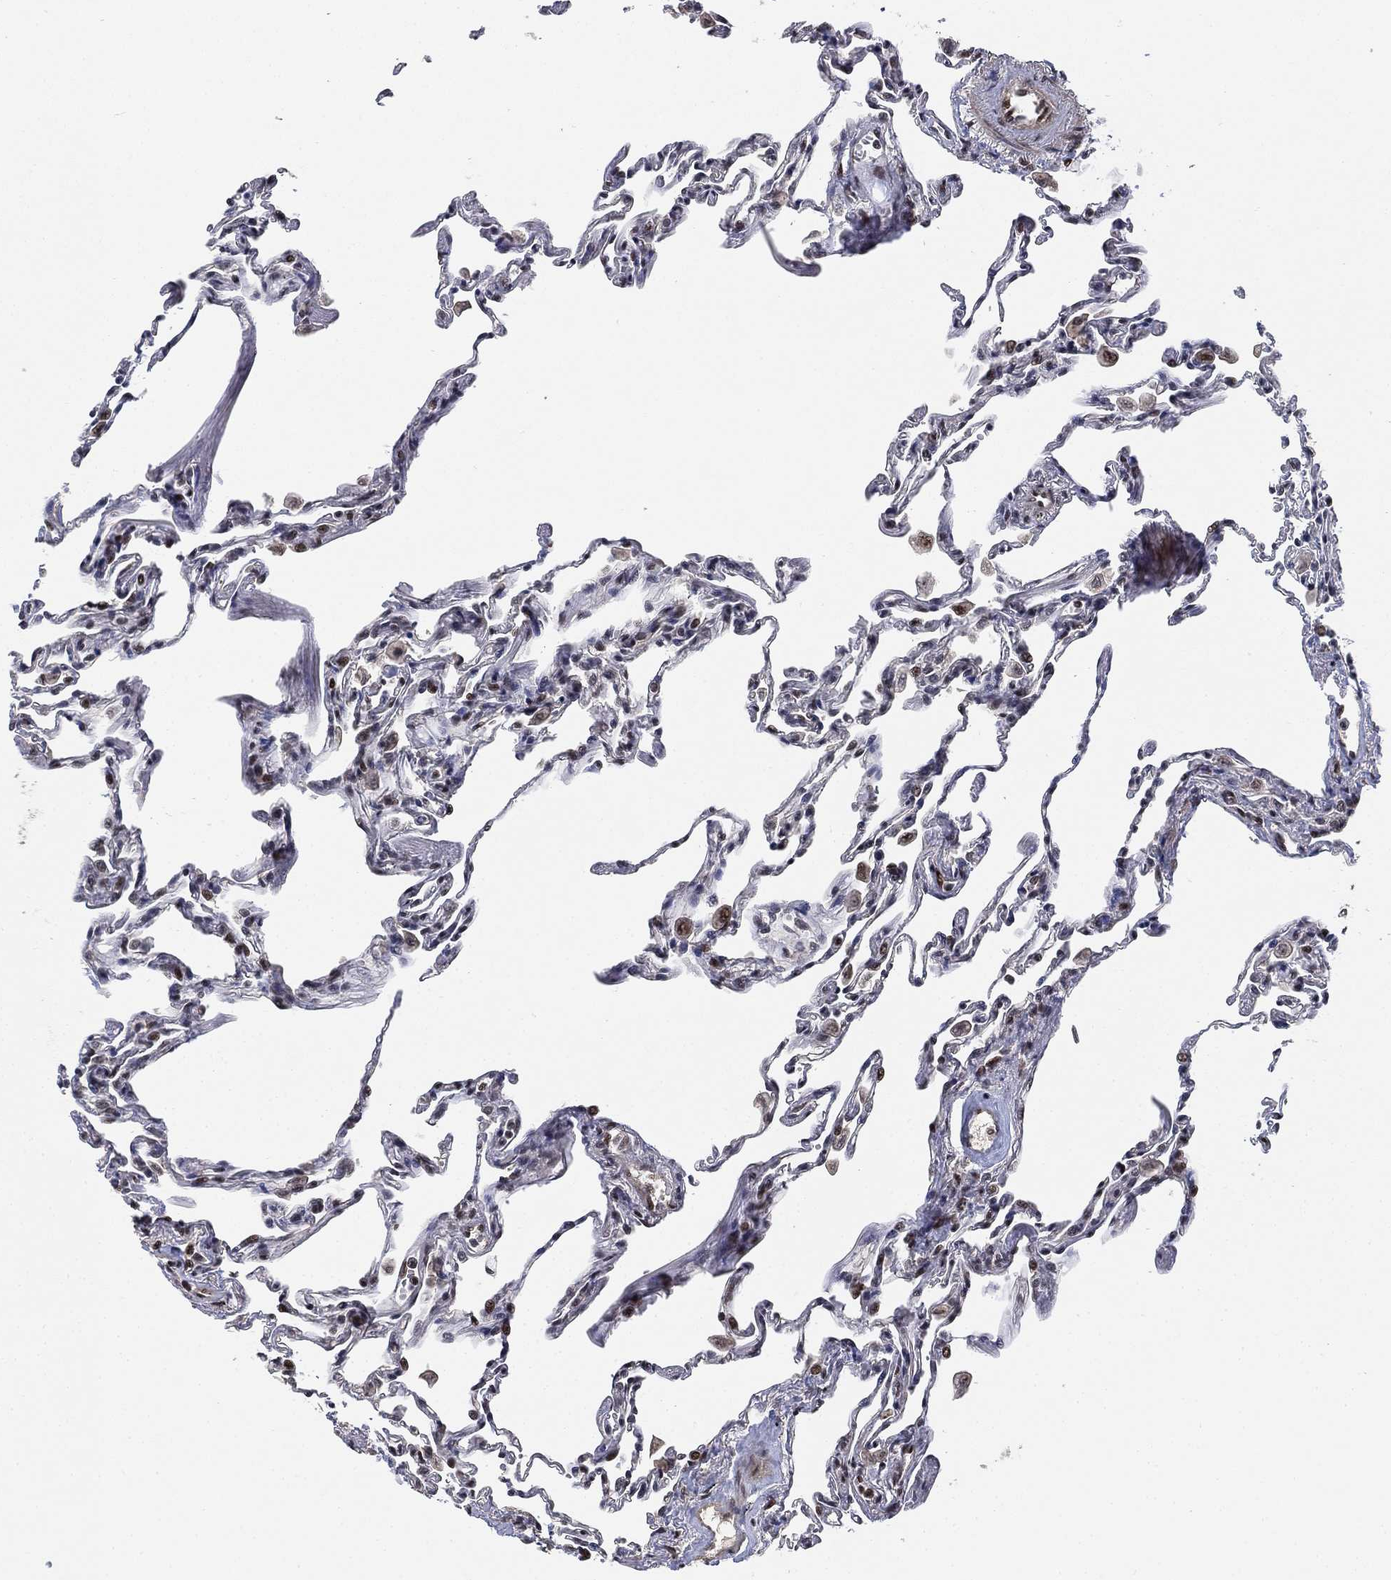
{"staining": {"intensity": "strong", "quantity": "25%-75%", "location": "nuclear"}, "tissue": "lung", "cell_type": "Alveolar cells", "image_type": "normal", "snomed": [{"axis": "morphology", "description": "Normal tissue, NOS"}, {"axis": "topography", "description": "Lung"}], "caption": "Immunohistochemistry (IHC) histopathology image of unremarkable human lung stained for a protein (brown), which exhibits high levels of strong nuclear staining in approximately 25%-75% of alveolar cells.", "gene": "ZSCAN30", "patient": {"sex": "female", "age": 57}}